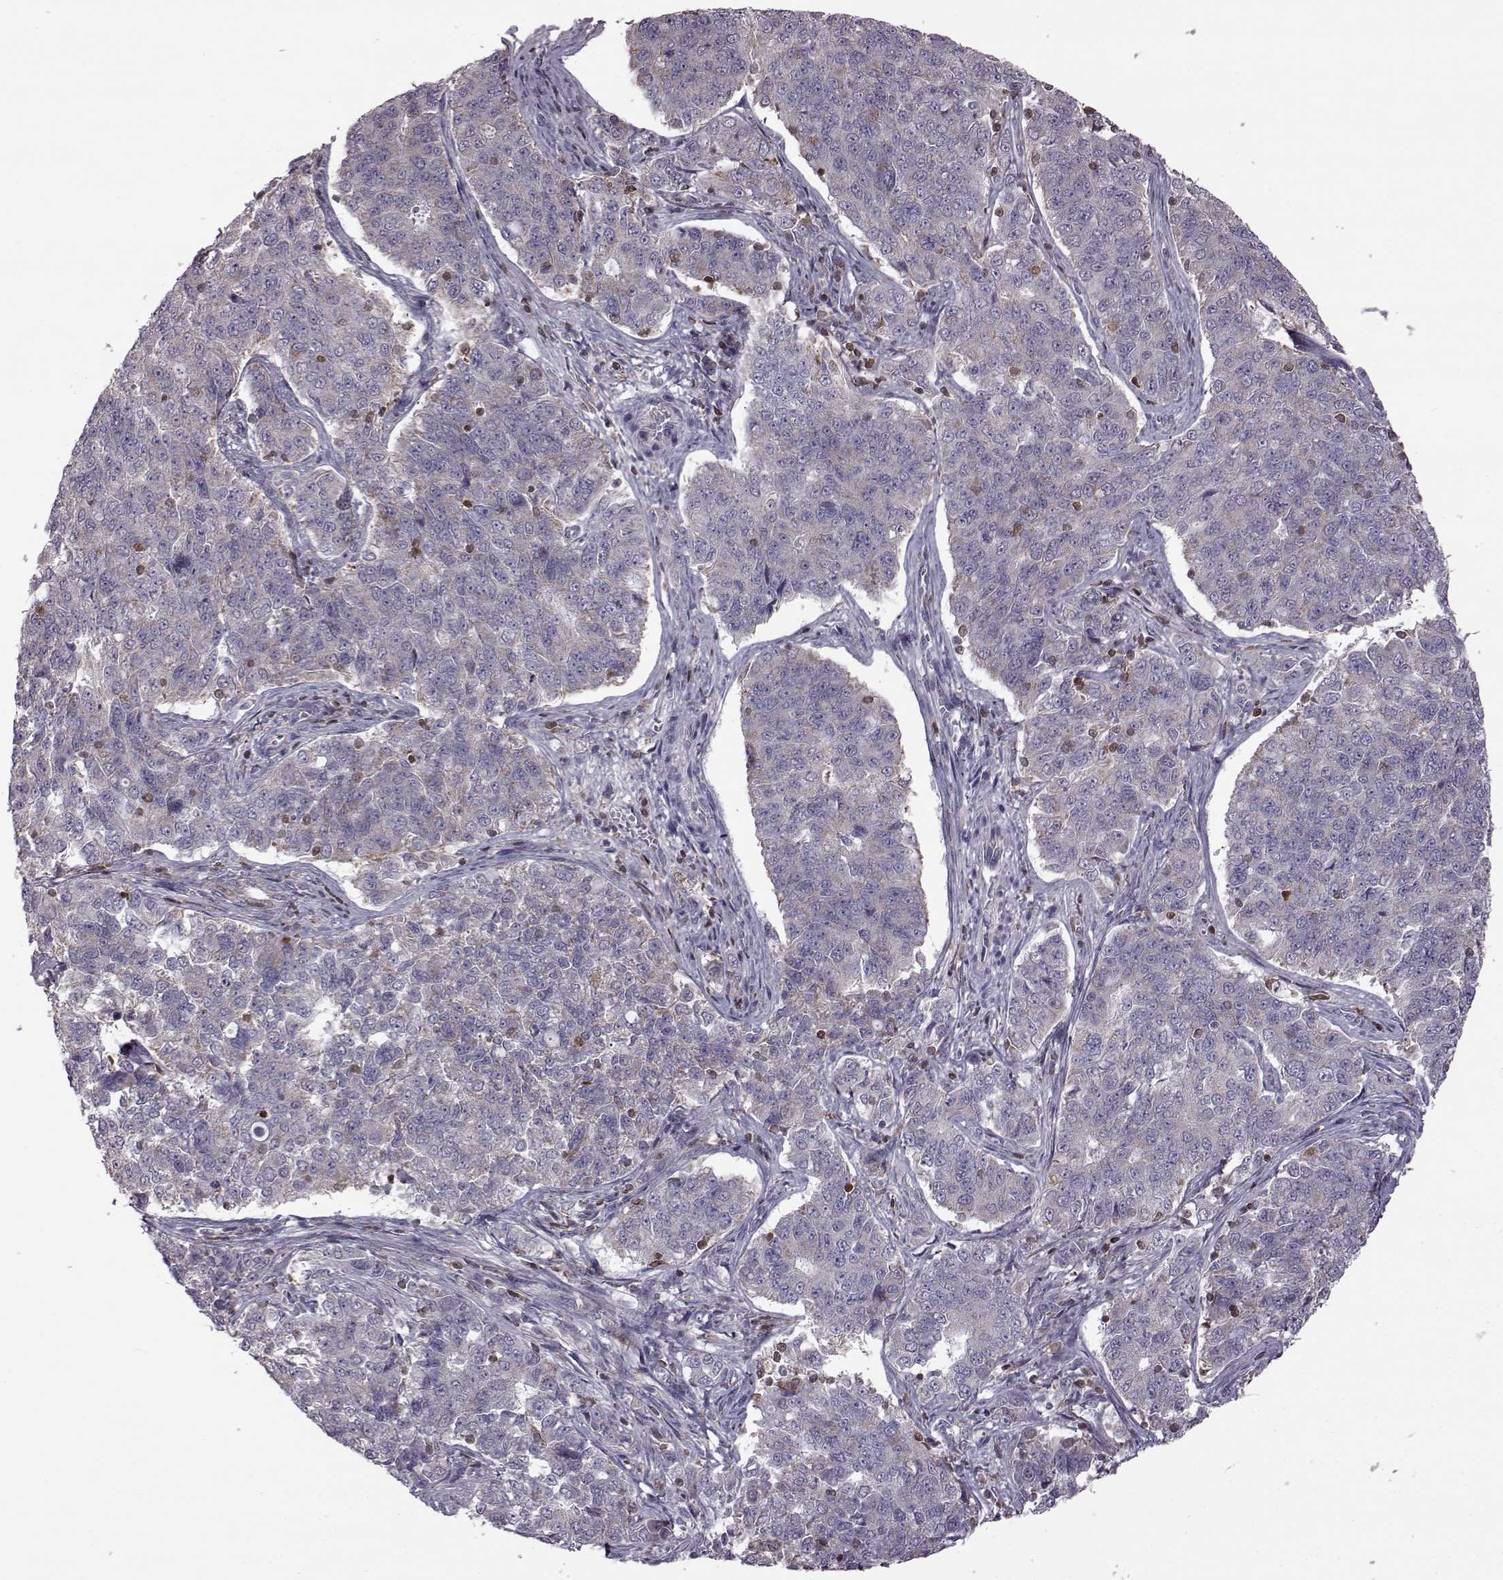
{"staining": {"intensity": "negative", "quantity": "none", "location": "none"}, "tissue": "endometrial cancer", "cell_type": "Tumor cells", "image_type": "cancer", "snomed": [{"axis": "morphology", "description": "Adenocarcinoma, NOS"}, {"axis": "topography", "description": "Endometrium"}], "caption": "Immunohistochemistry (IHC) photomicrograph of neoplastic tissue: endometrial adenocarcinoma stained with DAB (3,3'-diaminobenzidine) exhibits no significant protein positivity in tumor cells.", "gene": "DOK2", "patient": {"sex": "female", "age": 43}}